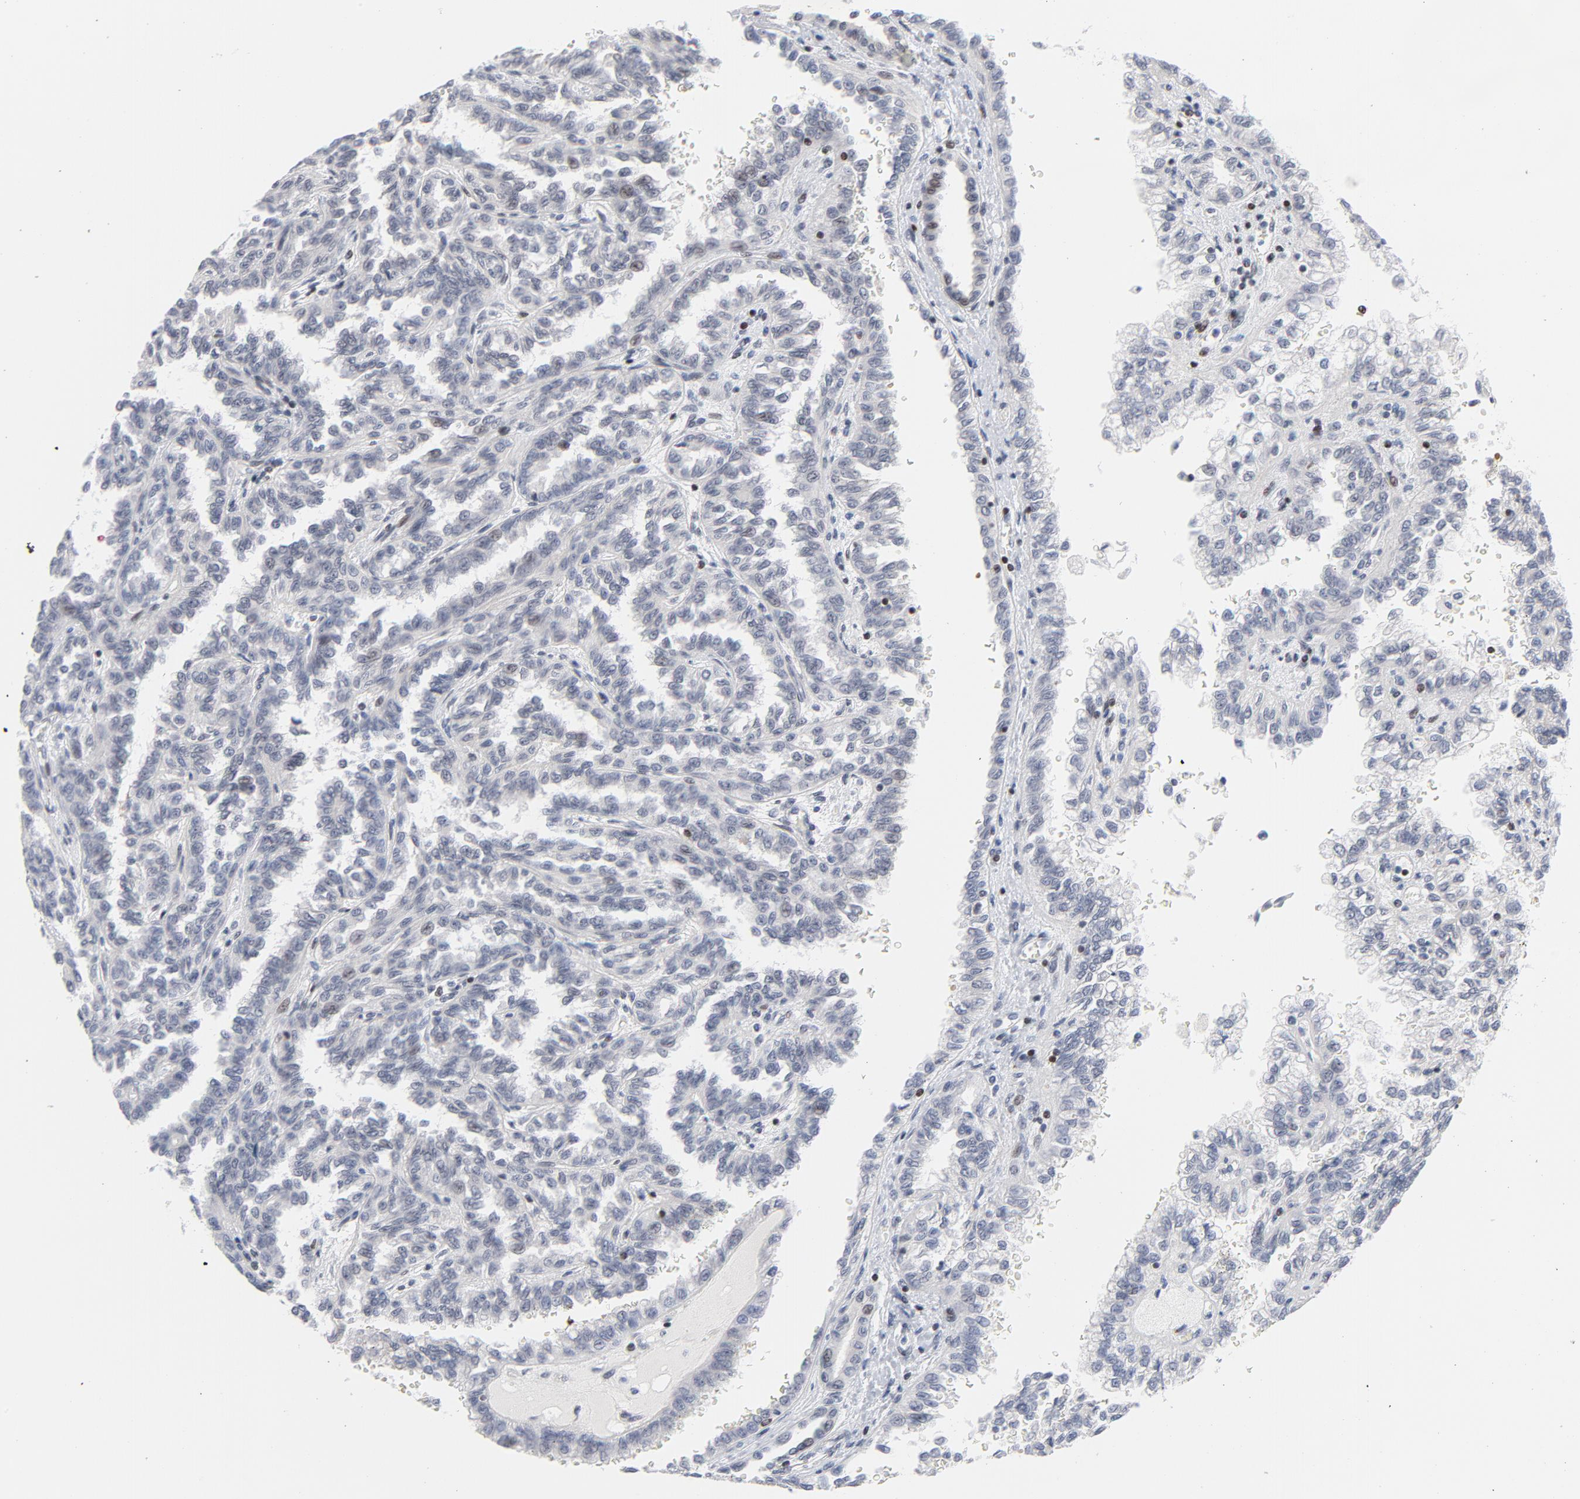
{"staining": {"intensity": "weak", "quantity": "<25%", "location": "nuclear"}, "tissue": "renal cancer", "cell_type": "Tumor cells", "image_type": "cancer", "snomed": [{"axis": "morphology", "description": "Inflammation, NOS"}, {"axis": "morphology", "description": "Adenocarcinoma, NOS"}, {"axis": "topography", "description": "Kidney"}], "caption": "There is no significant staining in tumor cells of renal adenocarcinoma.", "gene": "NFIC", "patient": {"sex": "male", "age": 68}}